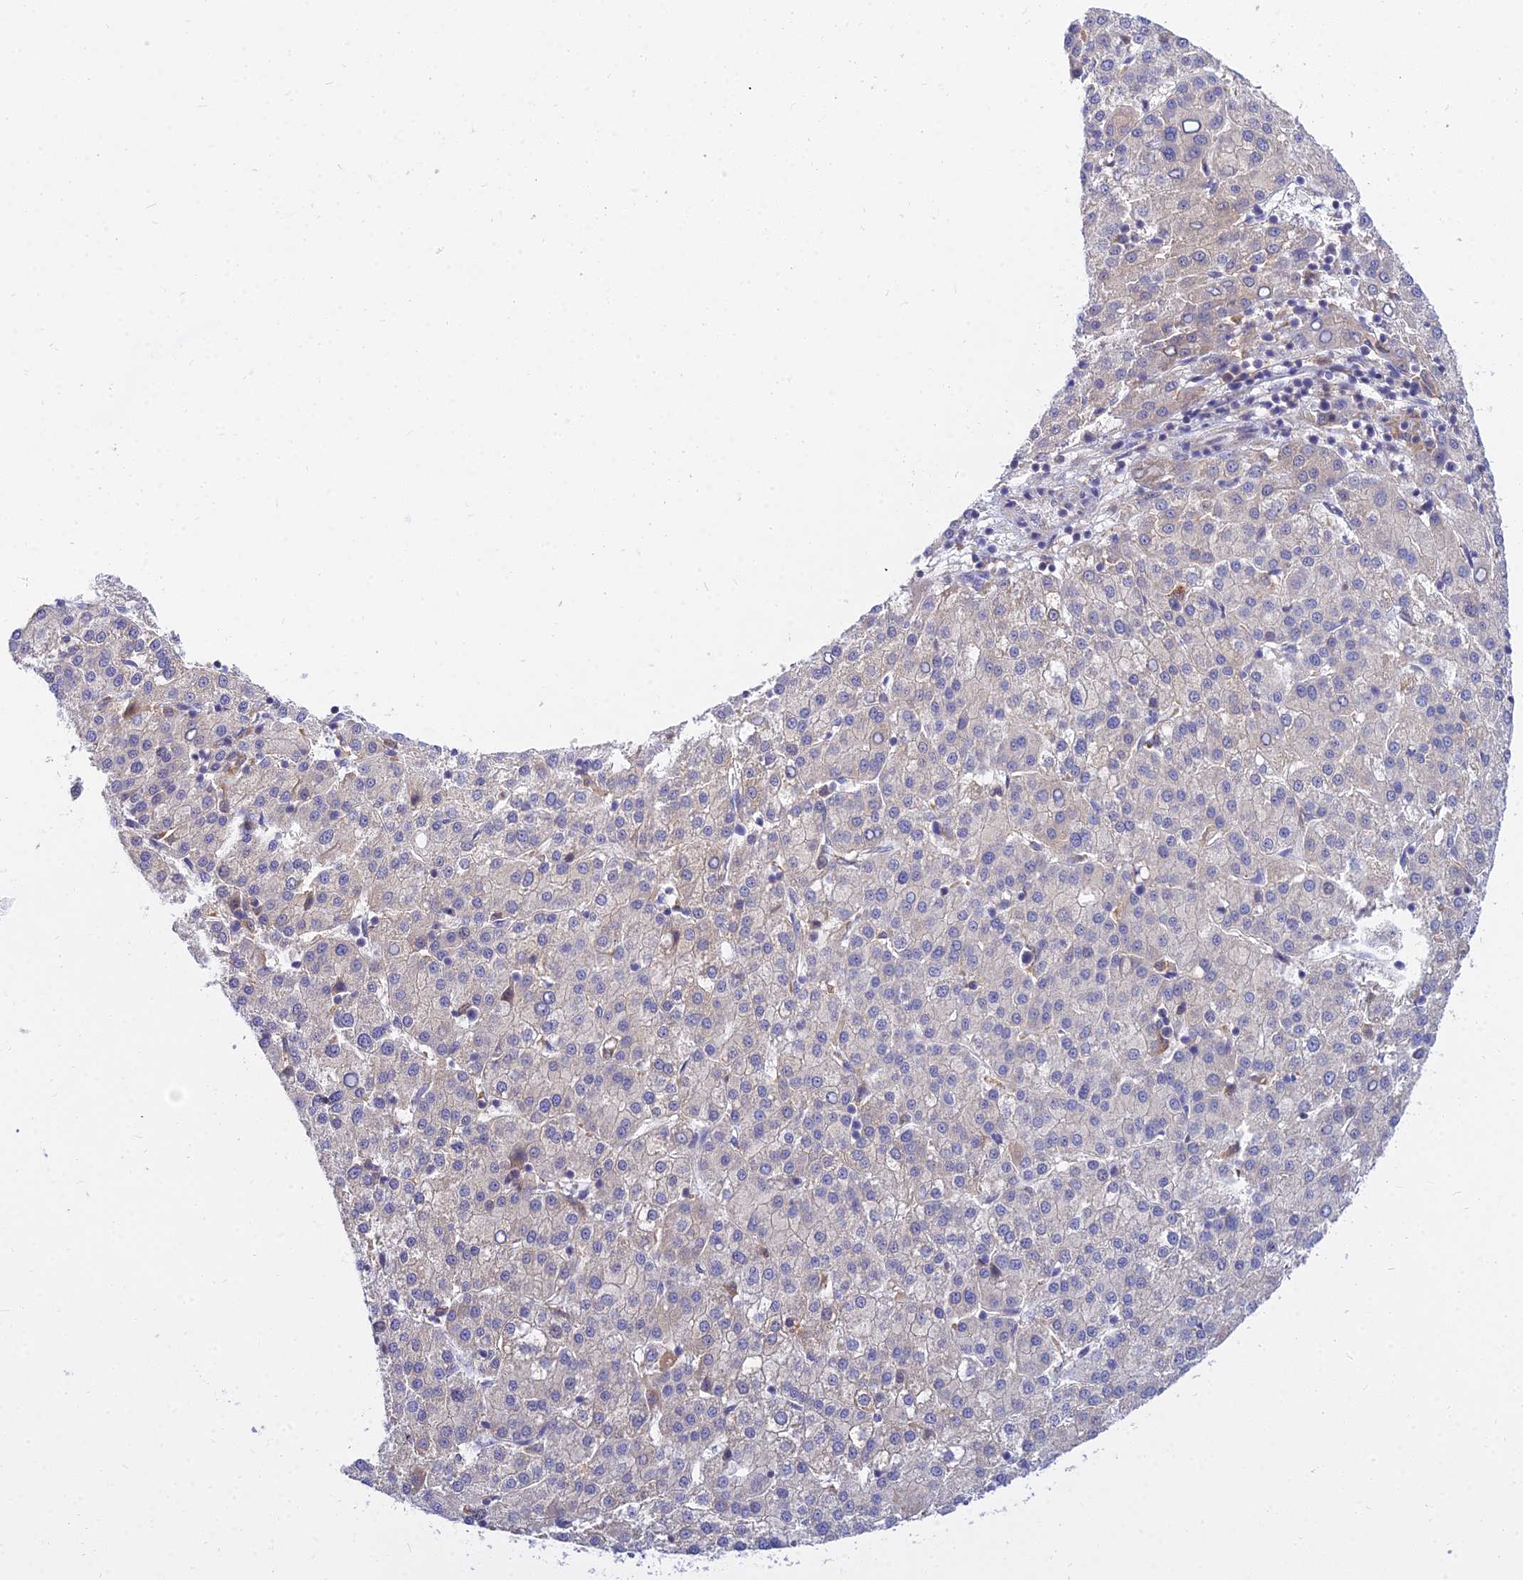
{"staining": {"intensity": "negative", "quantity": "none", "location": "none"}, "tissue": "liver cancer", "cell_type": "Tumor cells", "image_type": "cancer", "snomed": [{"axis": "morphology", "description": "Carcinoma, Hepatocellular, NOS"}, {"axis": "topography", "description": "Liver"}], "caption": "High magnification brightfield microscopy of liver cancer stained with DAB (3,3'-diaminobenzidine) (brown) and counterstained with hematoxylin (blue): tumor cells show no significant positivity.", "gene": "ARL8B", "patient": {"sex": "female", "age": 58}}